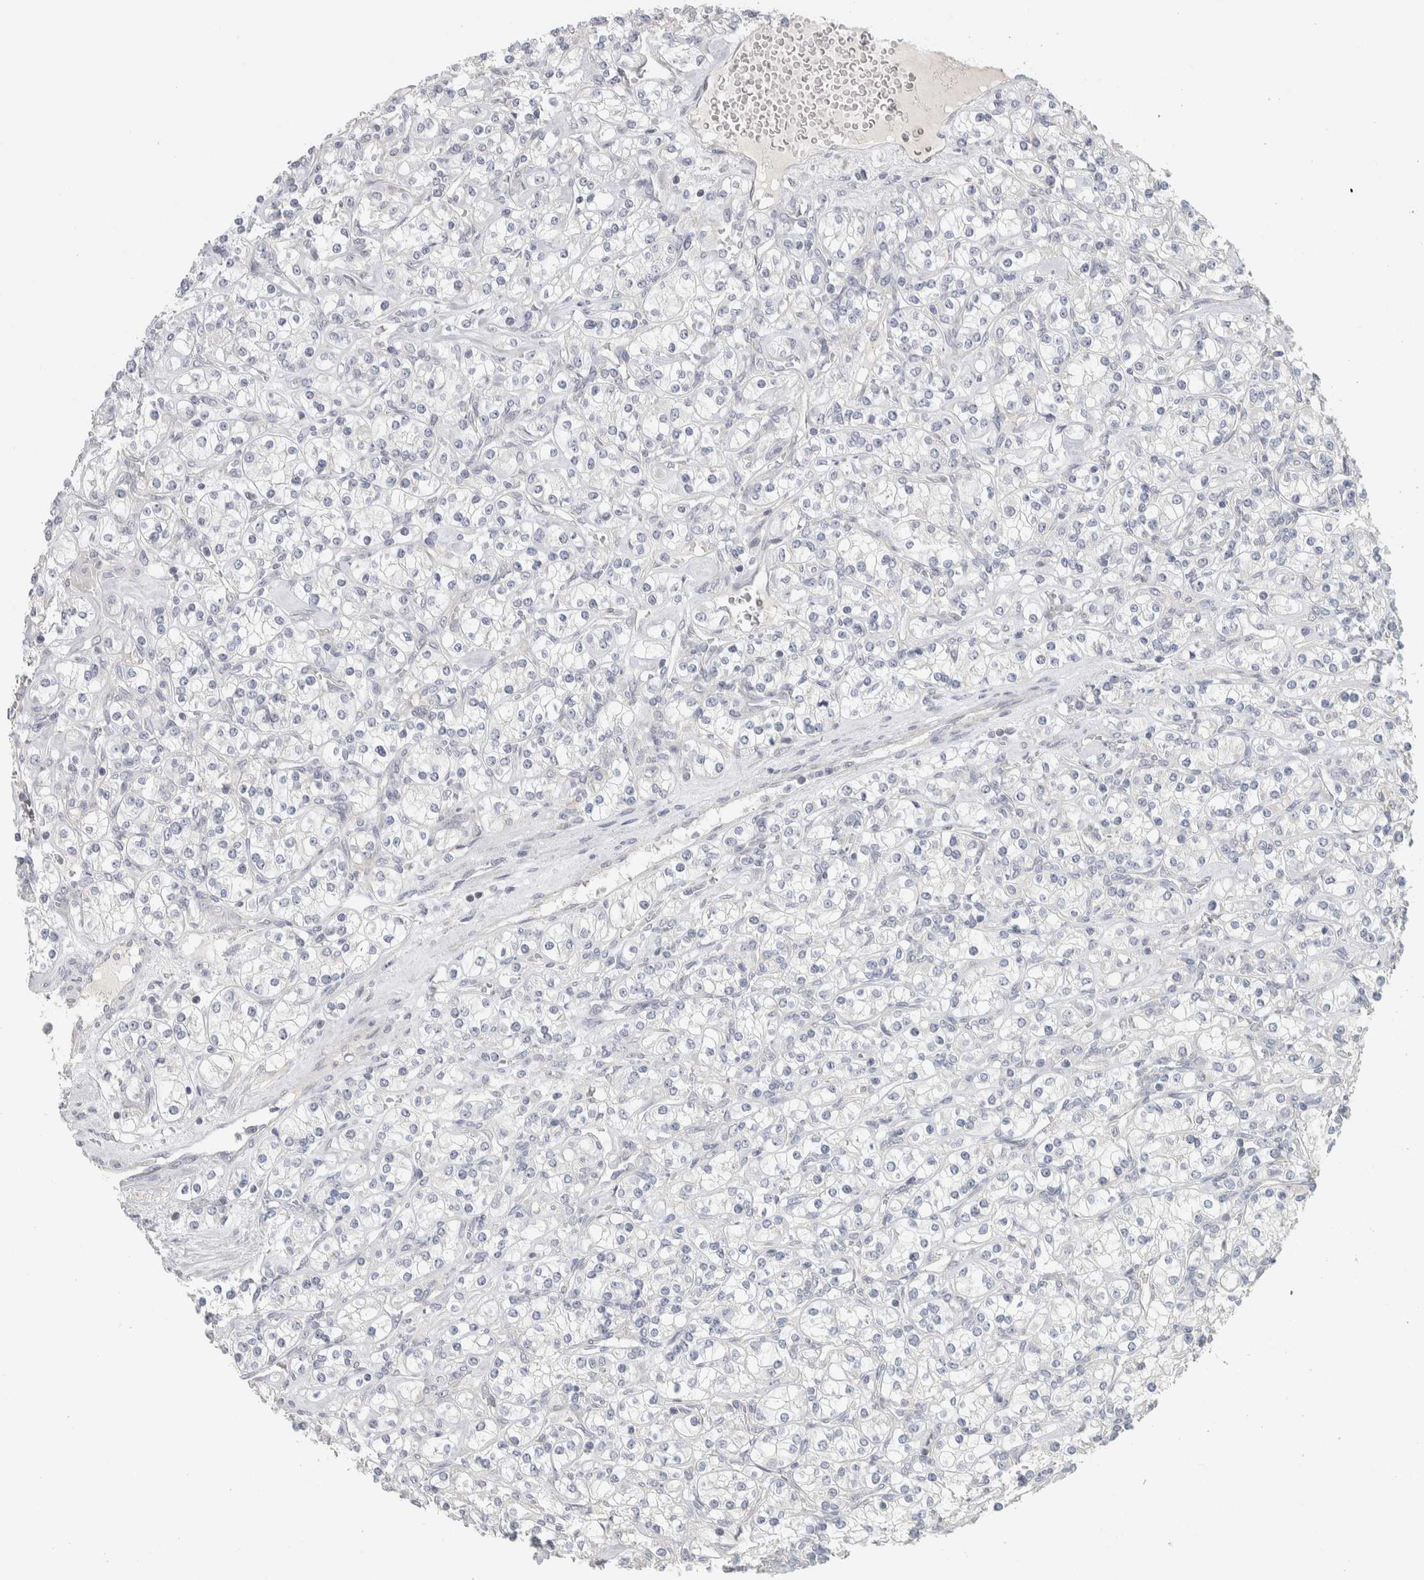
{"staining": {"intensity": "negative", "quantity": "none", "location": "none"}, "tissue": "renal cancer", "cell_type": "Tumor cells", "image_type": "cancer", "snomed": [{"axis": "morphology", "description": "Adenocarcinoma, NOS"}, {"axis": "topography", "description": "Kidney"}], "caption": "Immunohistochemistry (IHC) micrograph of human renal adenocarcinoma stained for a protein (brown), which displays no staining in tumor cells.", "gene": "DCXR", "patient": {"sex": "male", "age": 77}}